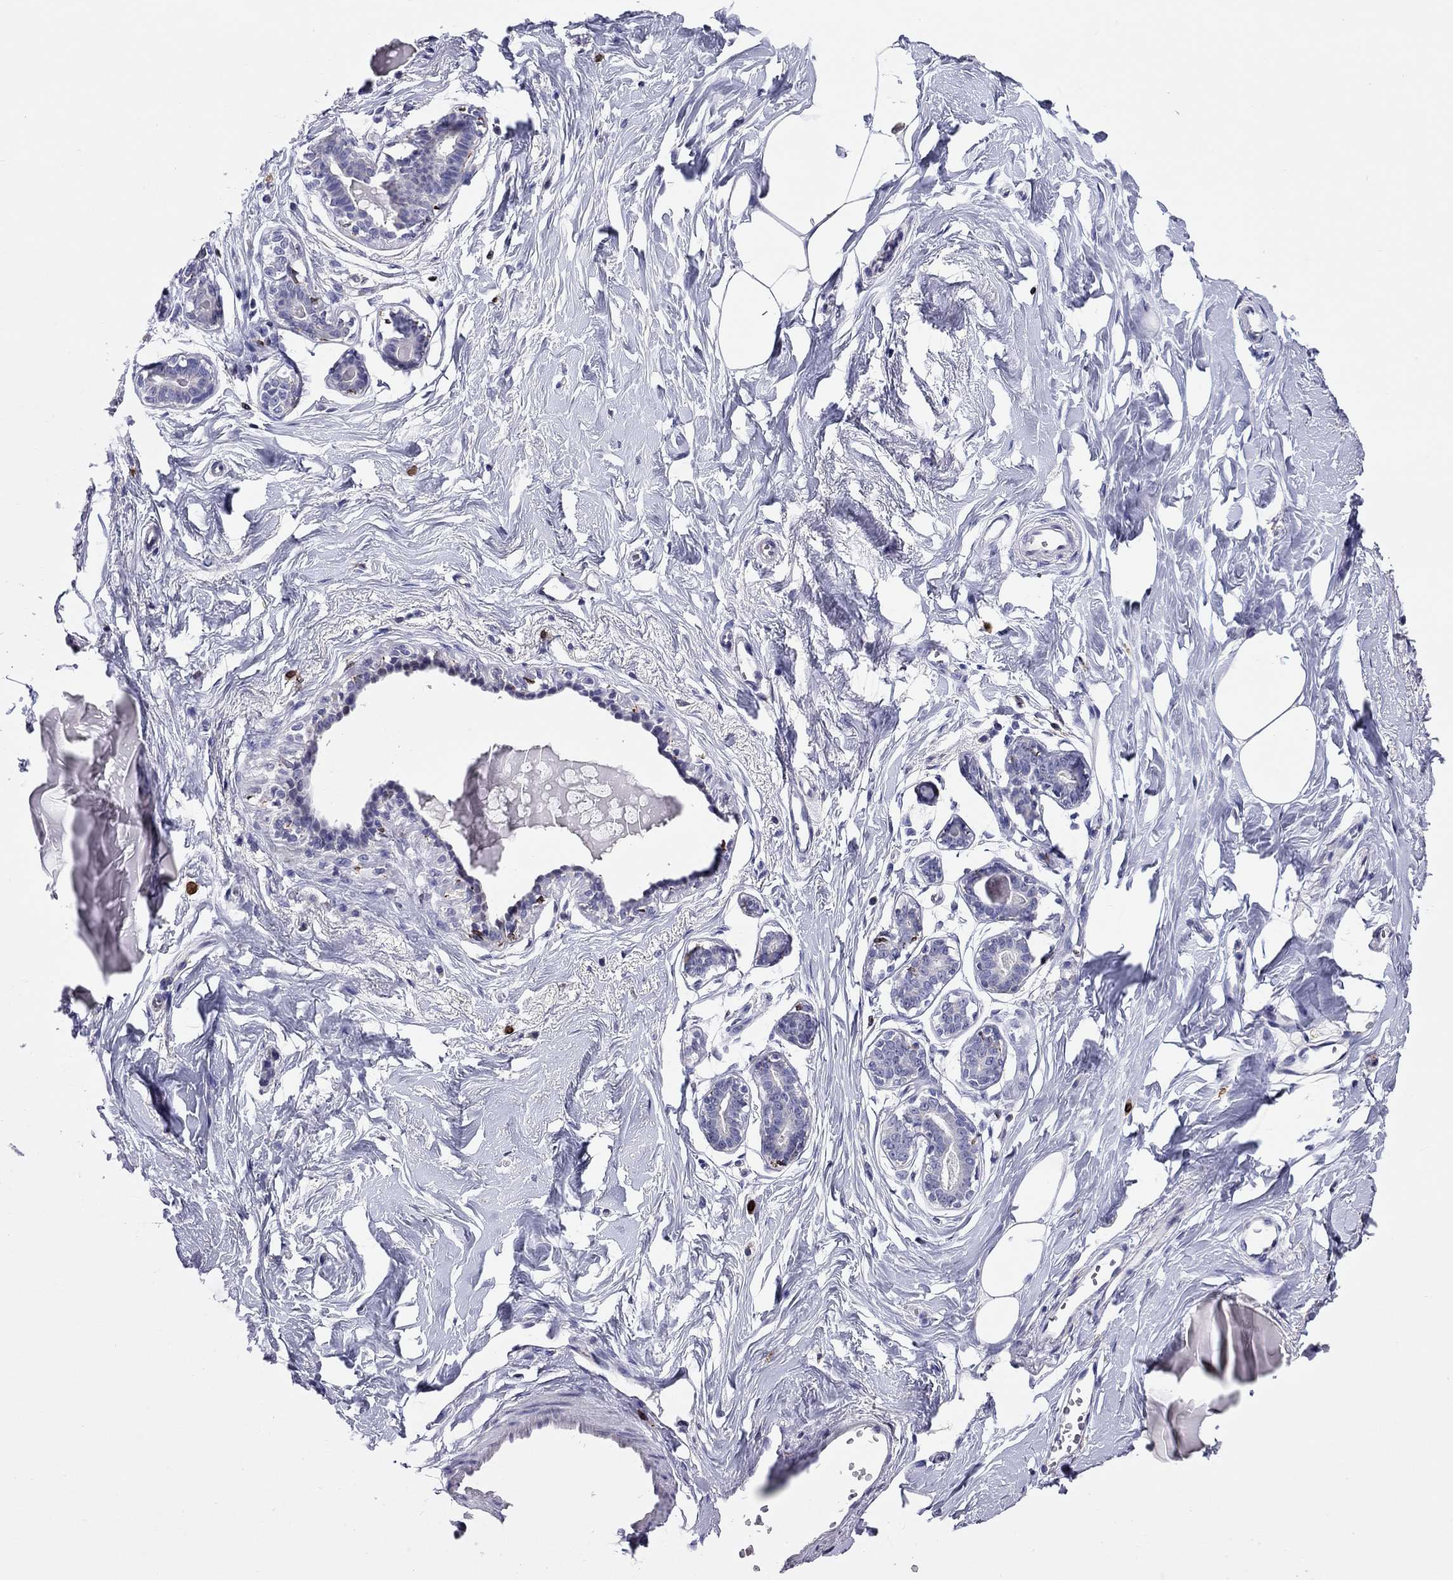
{"staining": {"intensity": "negative", "quantity": "none", "location": "none"}, "tissue": "breast", "cell_type": "Adipocytes", "image_type": "normal", "snomed": [{"axis": "morphology", "description": "Normal tissue, NOS"}, {"axis": "morphology", "description": "Lobular carcinoma, in situ"}, {"axis": "topography", "description": "Breast"}], "caption": "DAB (3,3'-diaminobenzidine) immunohistochemical staining of normal breast reveals no significant expression in adipocytes.", "gene": "ADORA2A", "patient": {"sex": "female", "age": 35}}